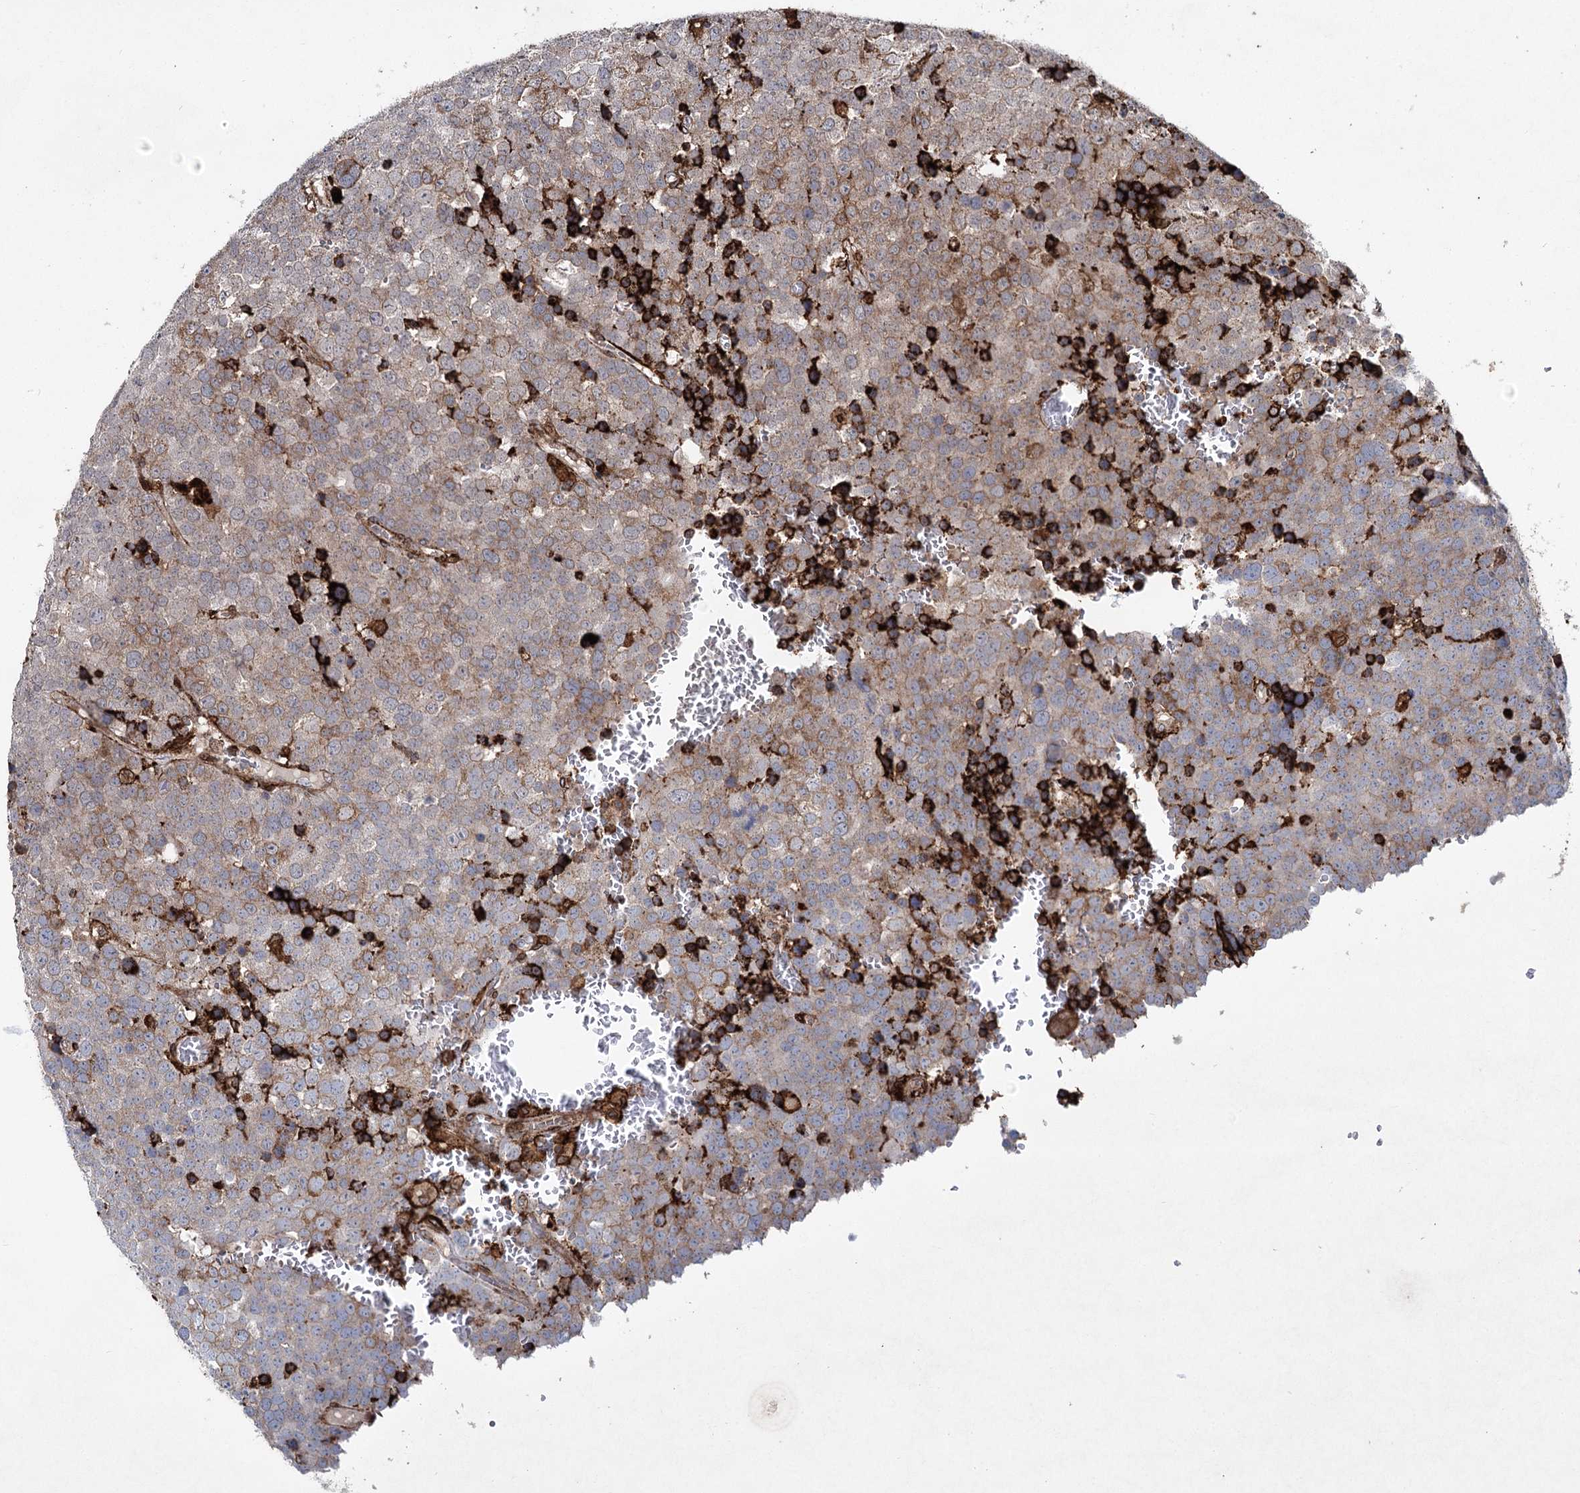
{"staining": {"intensity": "strong", "quantity": "<25%", "location": "cytoplasmic/membranous"}, "tissue": "testis cancer", "cell_type": "Tumor cells", "image_type": "cancer", "snomed": [{"axis": "morphology", "description": "Seminoma, NOS"}, {"axis": "topography", "description": "Testis"}], "caption": "Immunohistochemistry image of testis cancer stained for a protein (brown), which demonstrates medium levels of strong cytoplasmic/membranous positivity in approximately <25% of tumor cells.", "gene": "DCUN1D4", "patient": {"sex": "male", "age": 71}}